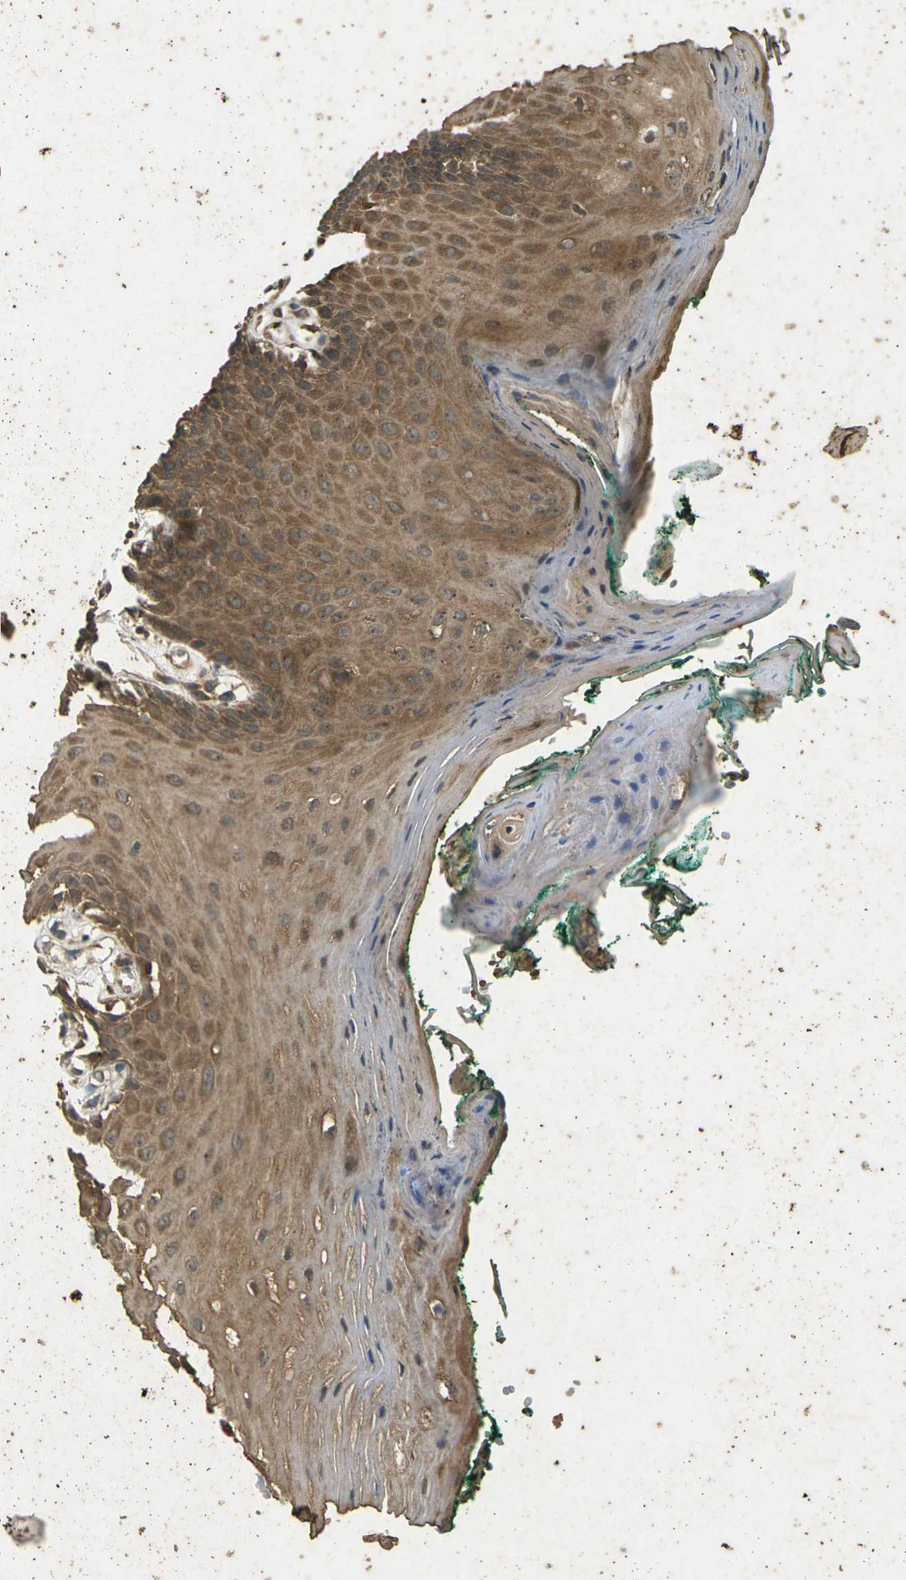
{"staining": {"intensity": "moderate", "quantity": ">75%", "location": "cytoplasmic/membranous"}, "tissue": "oral mucosa", "cell_type": "Squamous epithelial cells", "image_type": "normal", "snomed": [{"axis": "morphology", "description": "Normal tissue, NOS"}, {"axis": "topography", "description": "Skeletal muscle"}, {"axis": "topography", "description": "Oral tissue"}, {"axis": "topography", "description": "Peripheral nerve tissue"}], "caption": "Brown immunohistochemical staining in unremarkable human oral mucosa shows moderate cytoplasmic/membranous expression in about >75% of squamous epithelial cells. The protein is shown in brown color, while the nuclei are stained blue.", "gene": "TAP1", "patient": {"sex": "female", "age": 84}}